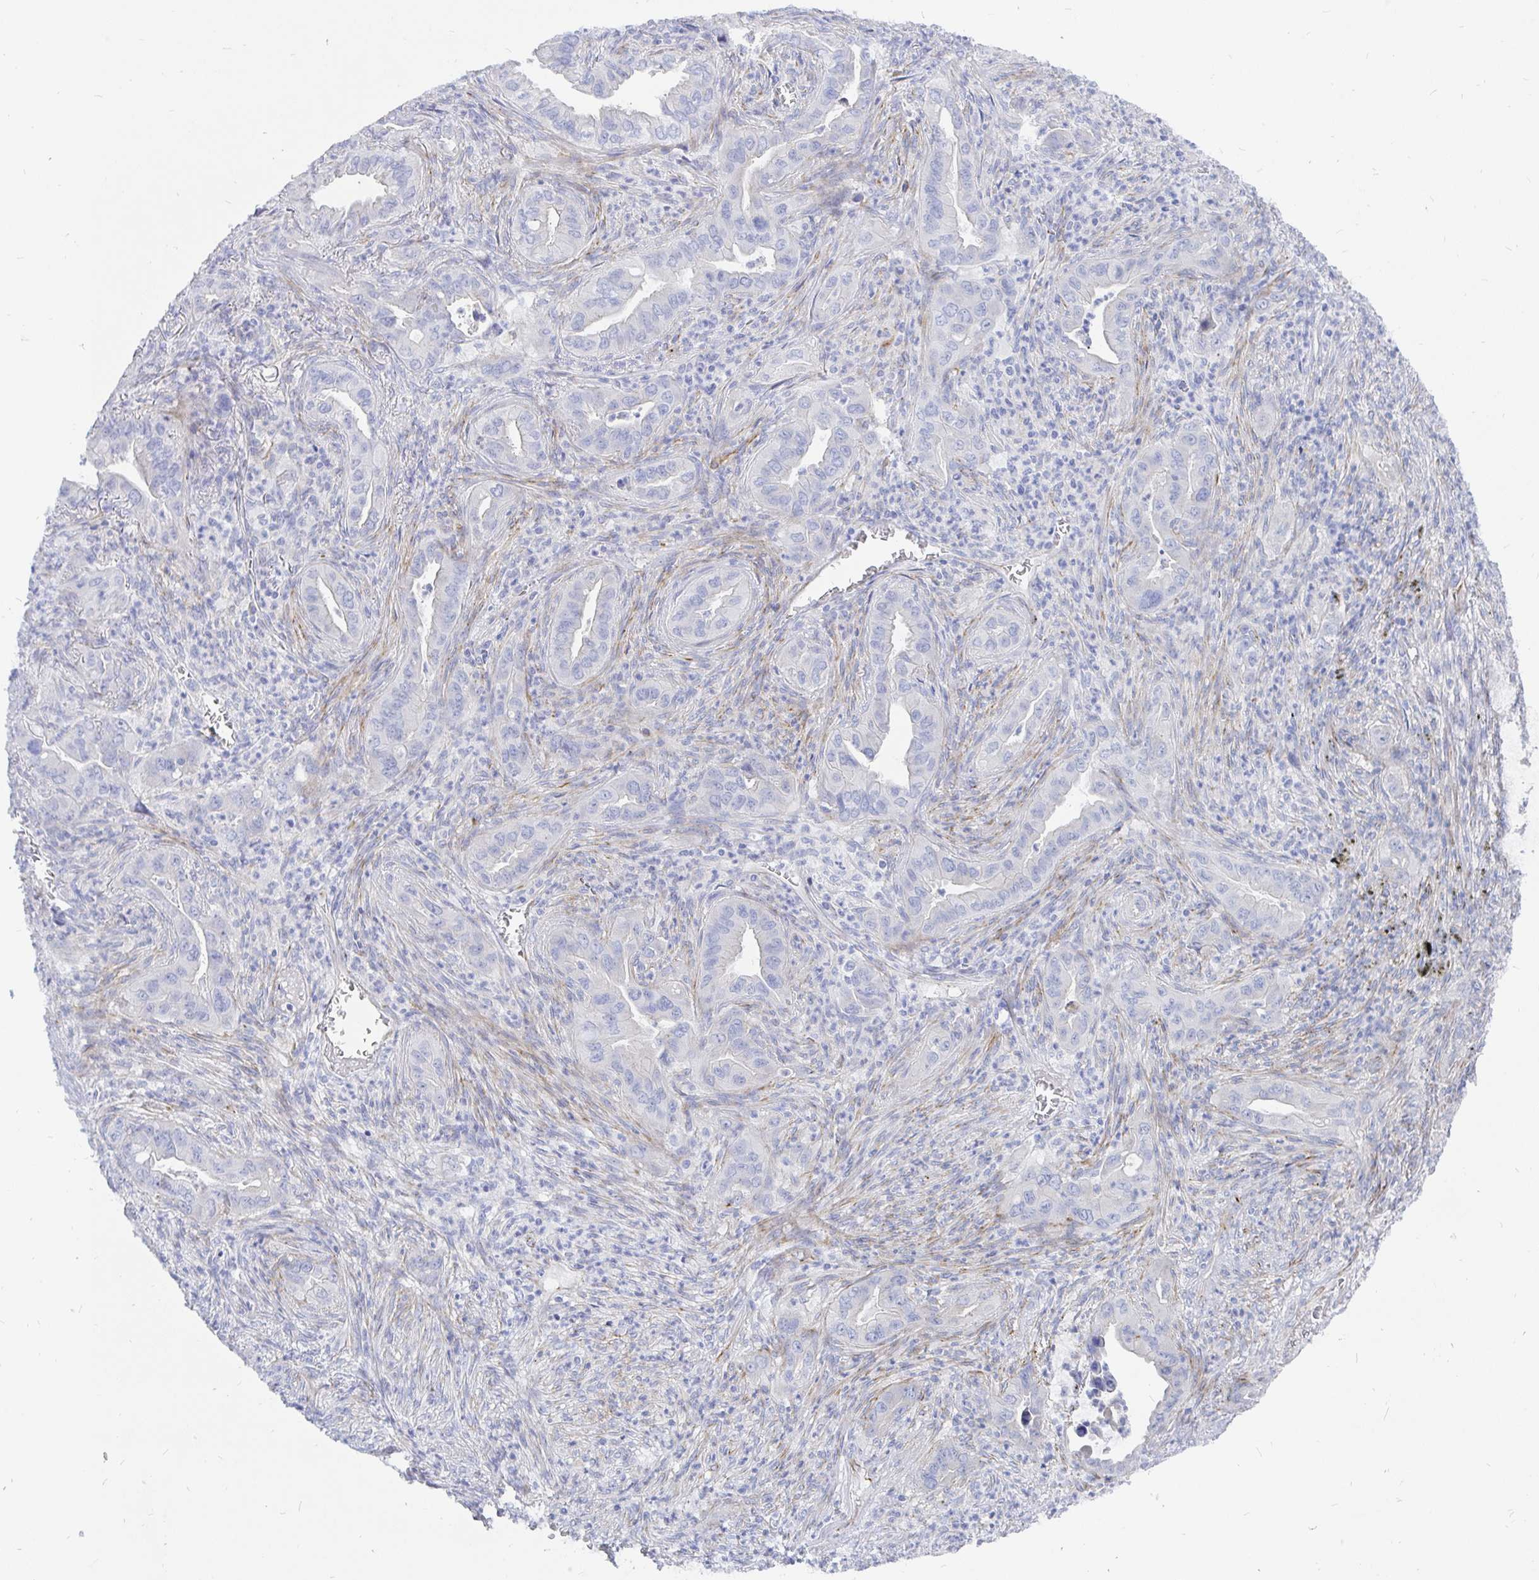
{"staining": {"intensity": "negative", "quantity": "none", "location": "none"}, "tissue": "lung cancer", "cell_type": "Tumor cells", "image_type": "cancer", "snomed": [{"axis": "morphology", "description": "Adenocarcinoma, NOS"}, {"axis": "topography", "description": "Lung"}], "caption": "A micrograph of human lung cancer (adenocarcinoma) is negative for staining in tumor cells. (DAB (3,3'-diaminobenzidine) immunohistochemistry, high magnification).", "gene": "COX16", "patient": {"sex": "male", "age": 65}}